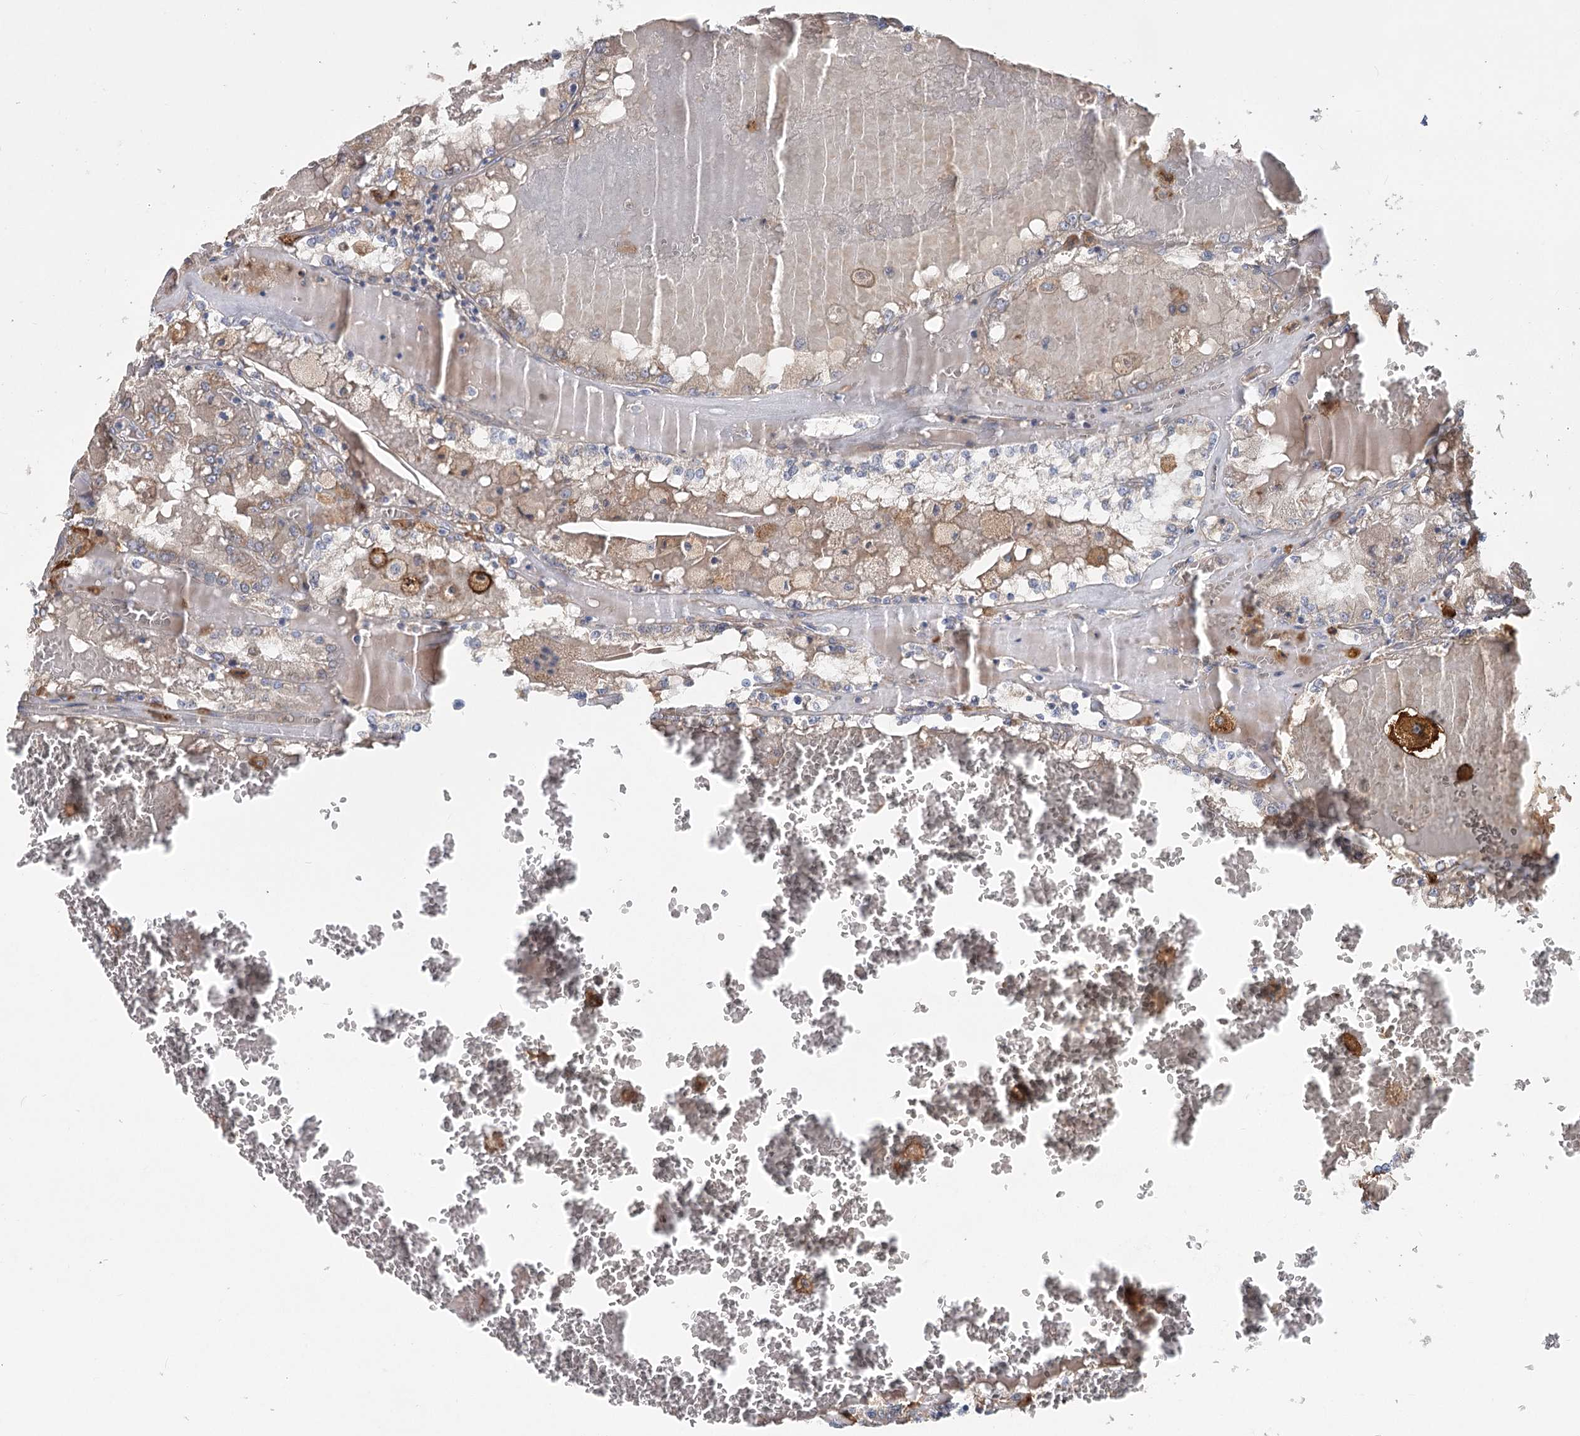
{"staining": {"intensity": "weak", "quantity": "<25%", "location": "cytoplasmic/membranous"}, "tissue": "renal cancer", "cell_type": "Tumor cells", "image_type": "cancer", "snomed": [{"axis": "morphology", "description": "Adenocarcinoma, NOS"}, {"axis": "topography", "description": "Kidney"}], "caption": "Adenocarcinoma (renal) was stained to show a protein in brown. There is no significant expression in tumor cells. The staining was performed using DAB to visualize the protein expression in brown, while the nuclei were stained in blue with hematoxylin (Magnification: 20x).", "gene": "CIB4", "patient": {"sex": "female", "age": 56}}